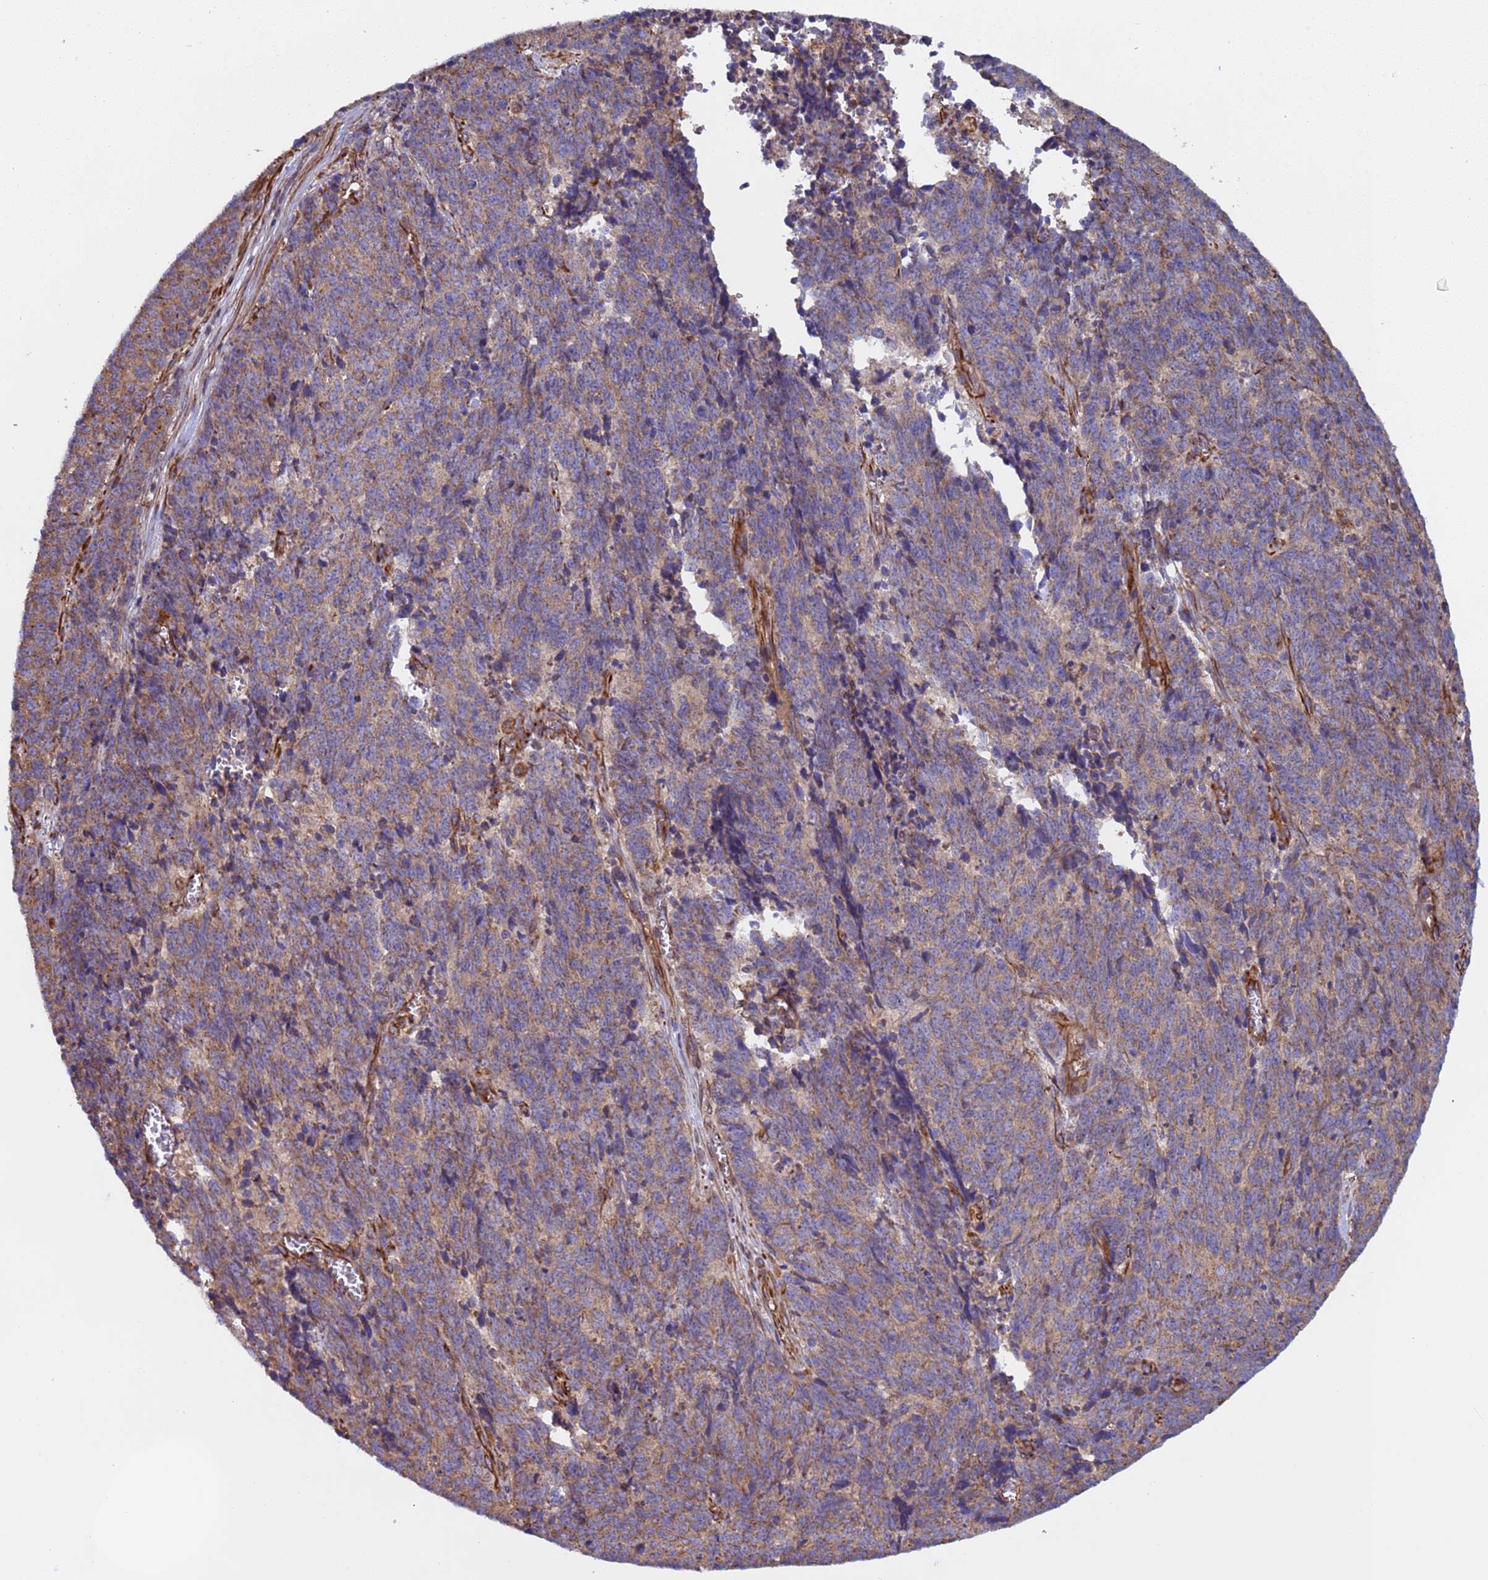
{"staining": {"intensity": "weak", "quantity": ">75%", "location": "cytoplasmic/membranous"}, "tissue": "cervical cancer", "cell_type": "Tumor cells", "image_type": "cancer", "snomed": [{"axis": "morphology", "description": "Squamous cell carcinoma, NOS"}, {"axis": "topography", "description": "Cervix"}], "caption": "Squamous cell carcinoma (cervical) stained with a protein marker reveals weak staining in tumor cells.", "gene": "NUDT12", "patient": {"sex": "female", "age": 29}}